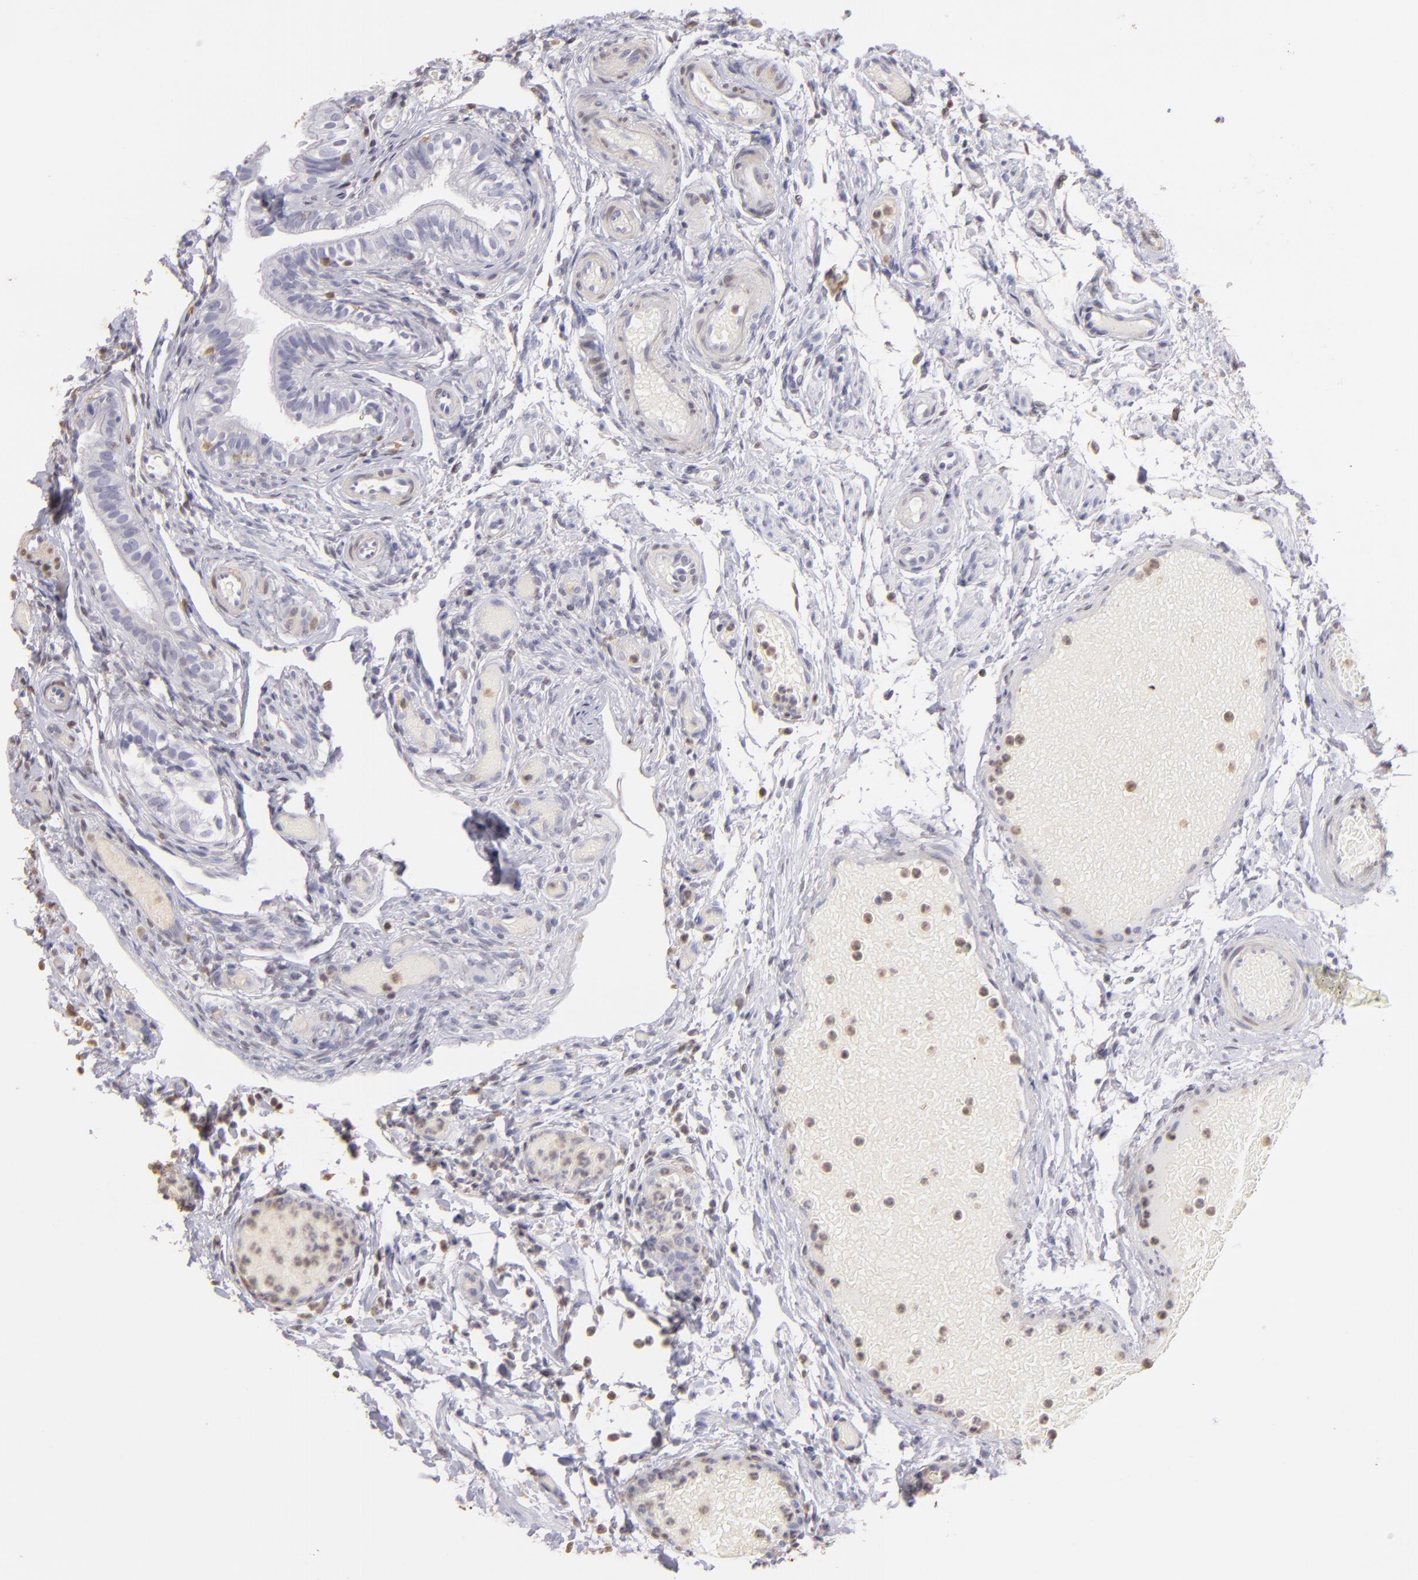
{"staining": {"intensity": "moderate", "quantity": "<25%", "location": "cytoplasmic/membranous,nuclear"}, "tissue": "fallopian tube", "cell_type": "Glandular cells", "image_type": "normal", "snomed": [{"axis": "morphology", "description": "Normal tissue, NOS"}, {"axis": "morphology", "description": "Dermoid, NOS"}, {"axis": "topography", "description": "Fallopian tube"}], "caption": "A brown stain shows moderate cytoplasmic/membranous,nuclear staining of a protein in glandular cells of unremarkable human fallopian tube.", "gene": "S100A2", "patient": {"sex": "female", "age": 33}}